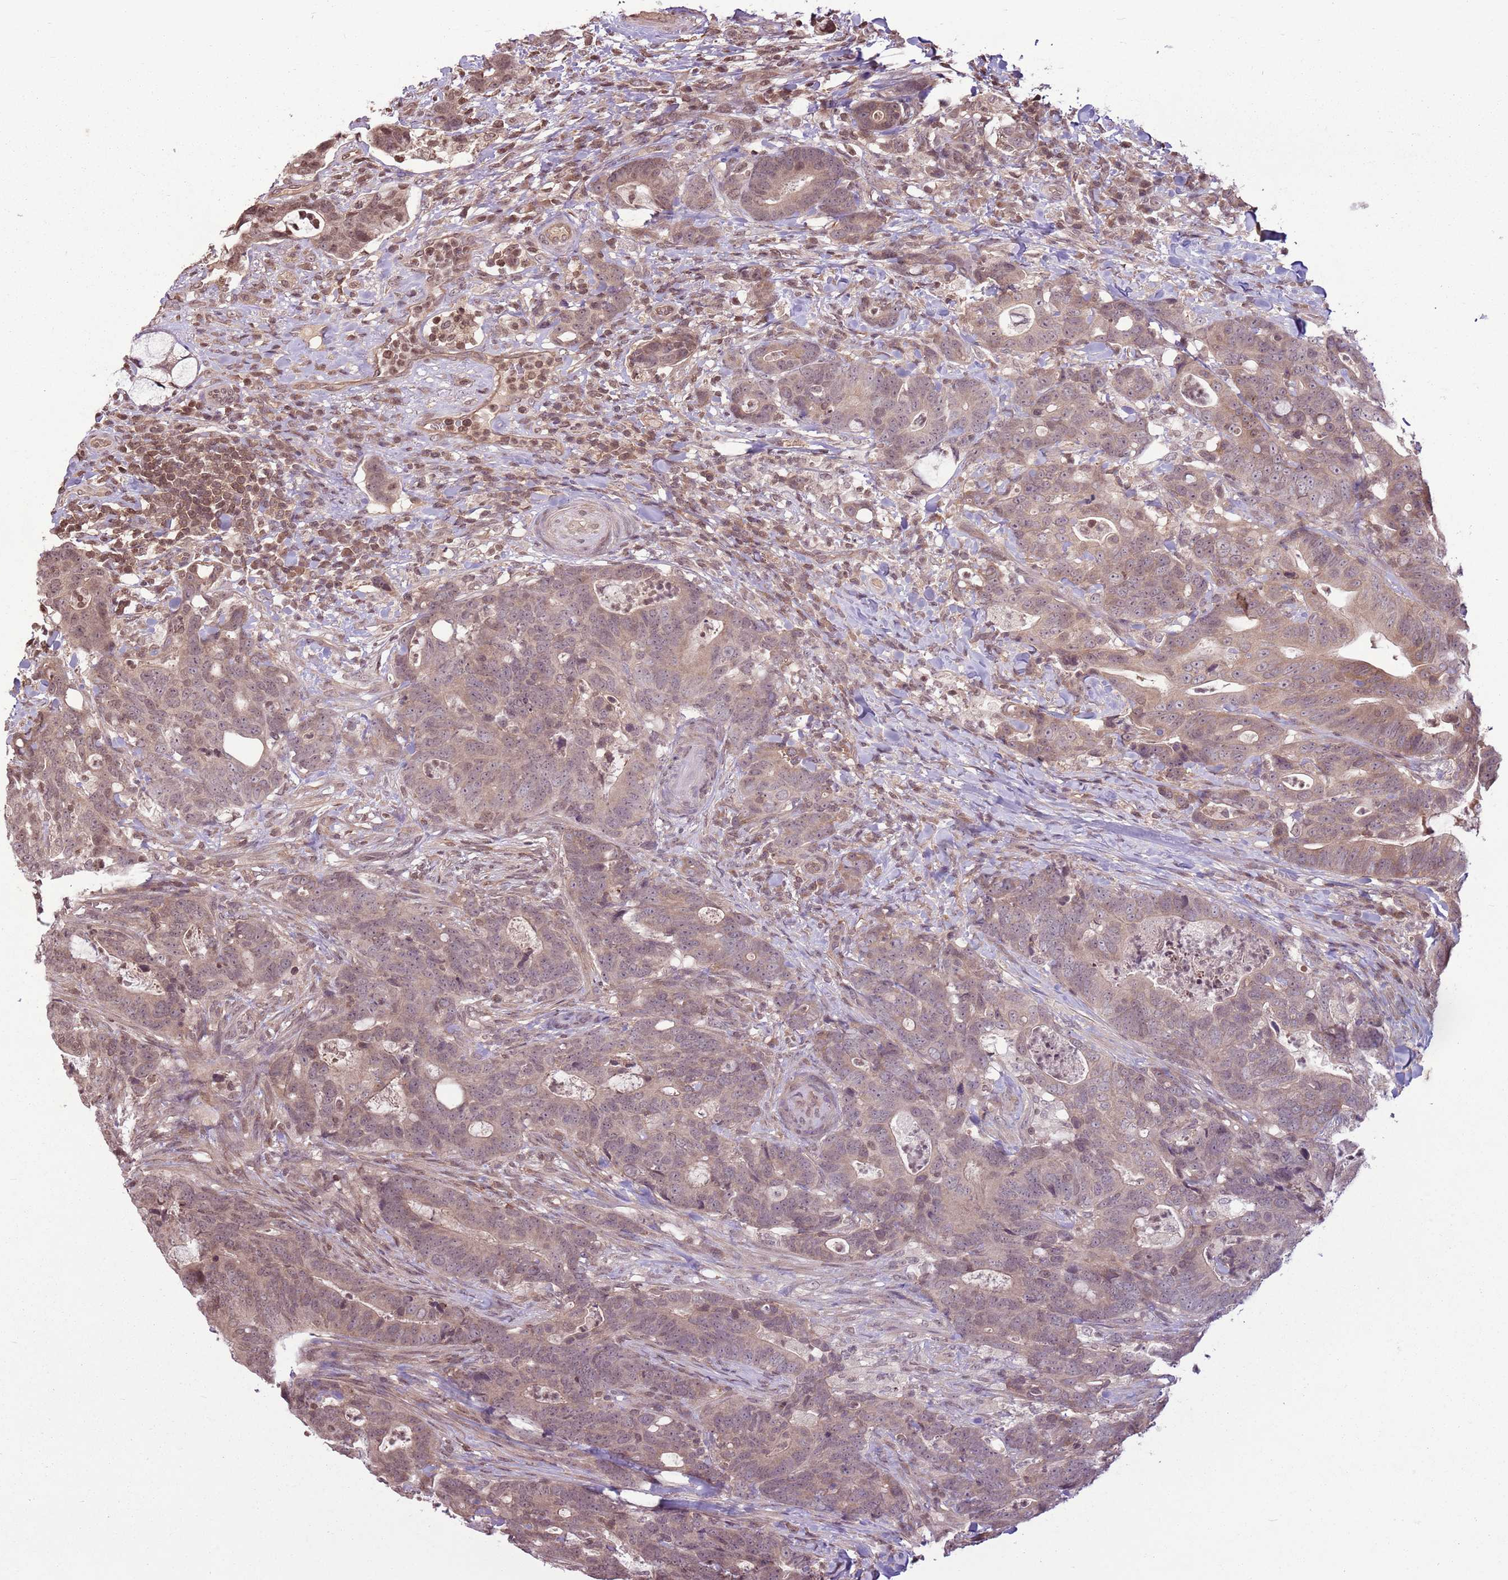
{"staining": {"intensity": "moderate", "quantity": ">75%", "location": "cytoplasmic/membranous"}, "tissue": "colorectal cancer", "cell_type": "Tumor cells", "image_type": "cancer", "snomed": [{"axis": "morphology", "description": "Adenocarcinoma, NOS"}, {"axis": "topography", "description": "Colon"}], "caption": "Human colorectal cancer (adenocarcinoma) stained with a brown dye displays moderate cytoplasmic/membranous positive expression in approximately >75% of tumor cells.", "gene": "CAPN9", "patient": {"sex": "female", "age": 82}}